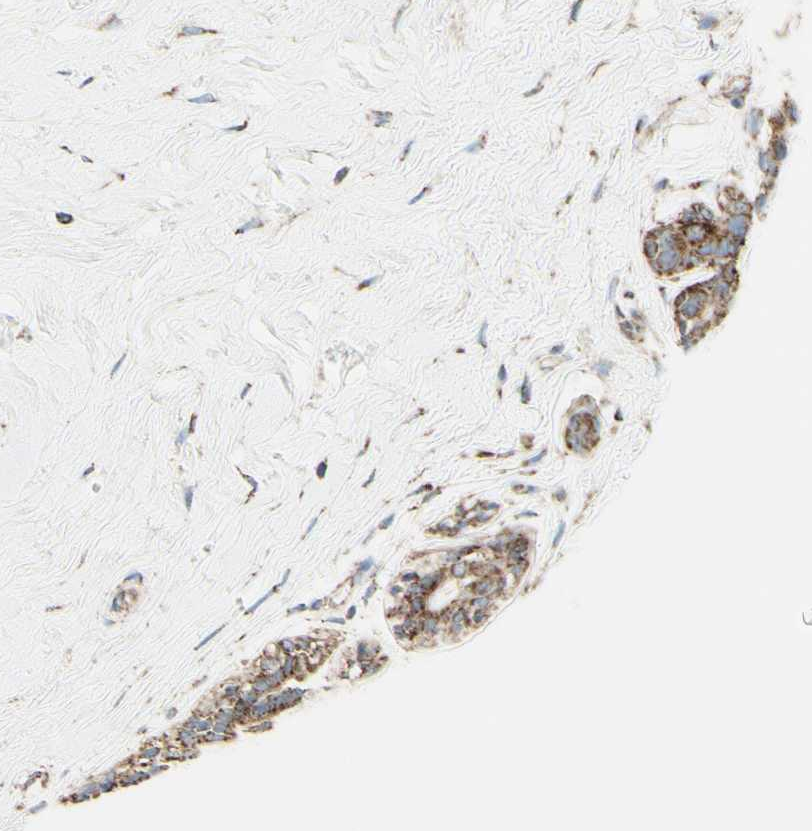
{"staining": {"intensity": "moderate", "quantity": ">75%", "location": "cytoplasmic/membranous"}, "tissue": "breast cancer", "cell_type": "Tumor cells", "image_type": "cancer", "snomed": [{"axis": "morphology", "description": "Normal tissue, NOS"}, {"axis": "morphology", "description": "Duct carcinoma"}, {"axis": "topography", "description": "Breast"}], "caption": "The histopathology image displays staining of breast cancer (invasive ductal carcinoma), revealing moderate cytoplasmic/membranous protein staining (brown color) within tumor cells.", "gene": "ARMC10", "patient": {"sex": "female", "age": 39}}